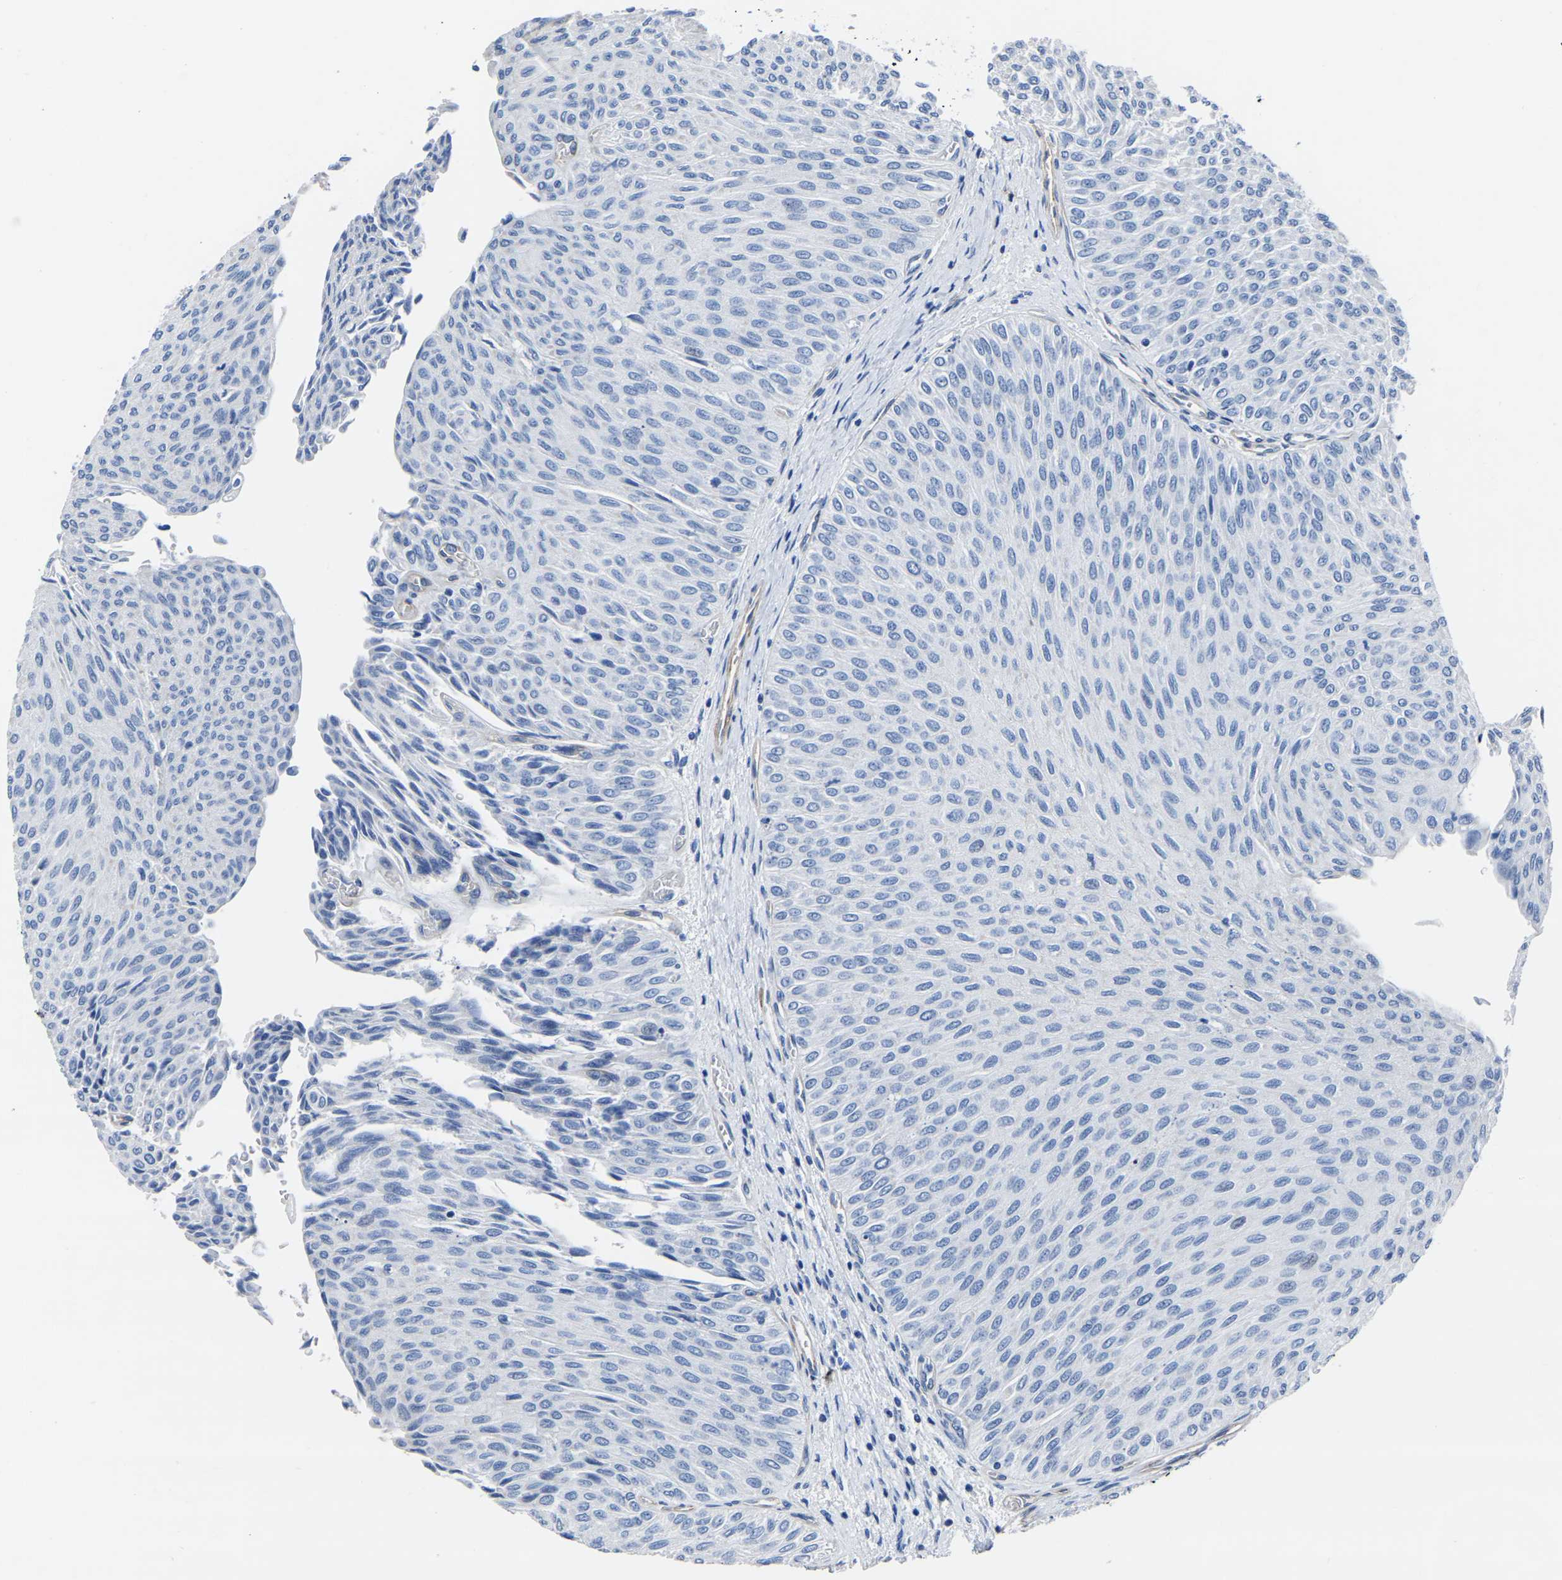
{"staining": {"intensity": "negative", "quantity": "none", "location": "none"}, "tissue": "urothelial cancer", "cell_type": "Tumor cells", "image_type": "cancer", "snomed": [{"axis": "morphology", "description": "Urothelial carcinoma, Low grade"}, {"axis": "topography", "description": "Urinary bladder"}], "caption": "High power microscopy histopathology image of an immunohistochemistry (IHC) image of urothelial cancer, revealing no significant staining in tumor cells. (IHC, brightfield microscopy, high magnification).", "gene": "SLC45A3", "patient": {"sex": "male", "age": 78}}